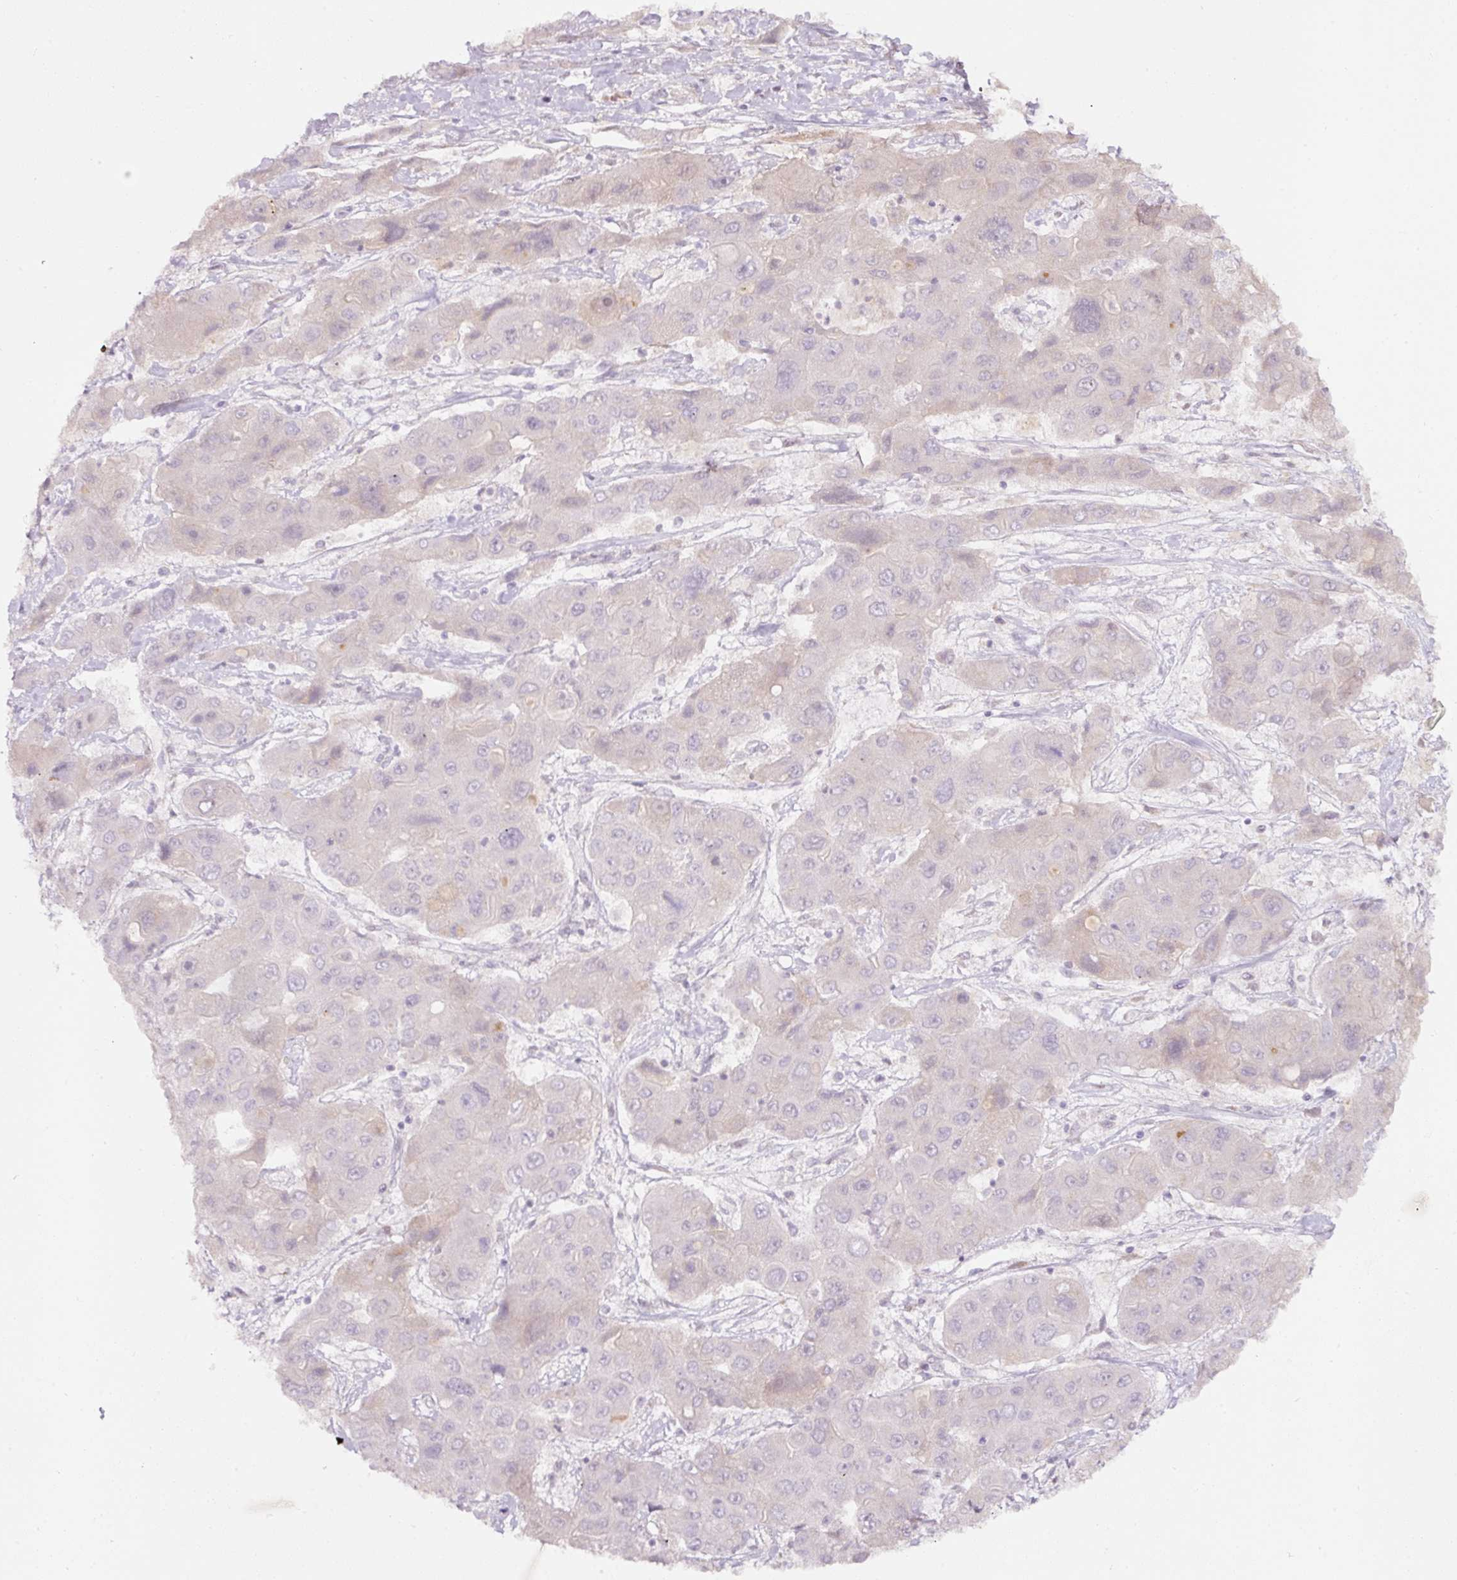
{"staining": {"intensity": "negative", "quantity": "none", "location": "none"}, "tissue": "liver cancer", "cell_type": "Tumor cells", "image_type": "cancer", "snomed": [{"axis": "morphology", "description": "Cholangiocarcinoma"}, {"axis": "topography", "description": "Liver"}], "caption": "A micrograph of cholangiocarcinoma (liver) stained for a protein shows no brown staining in tumor cells. (Stains: DAB immunohistochemistry (IHC) with hematoxylin counter stain, Microscopy: brightfield microscopy at high magnification).", "gene": "NBPF11", "patient": {"sex": "male", "age": 67}}